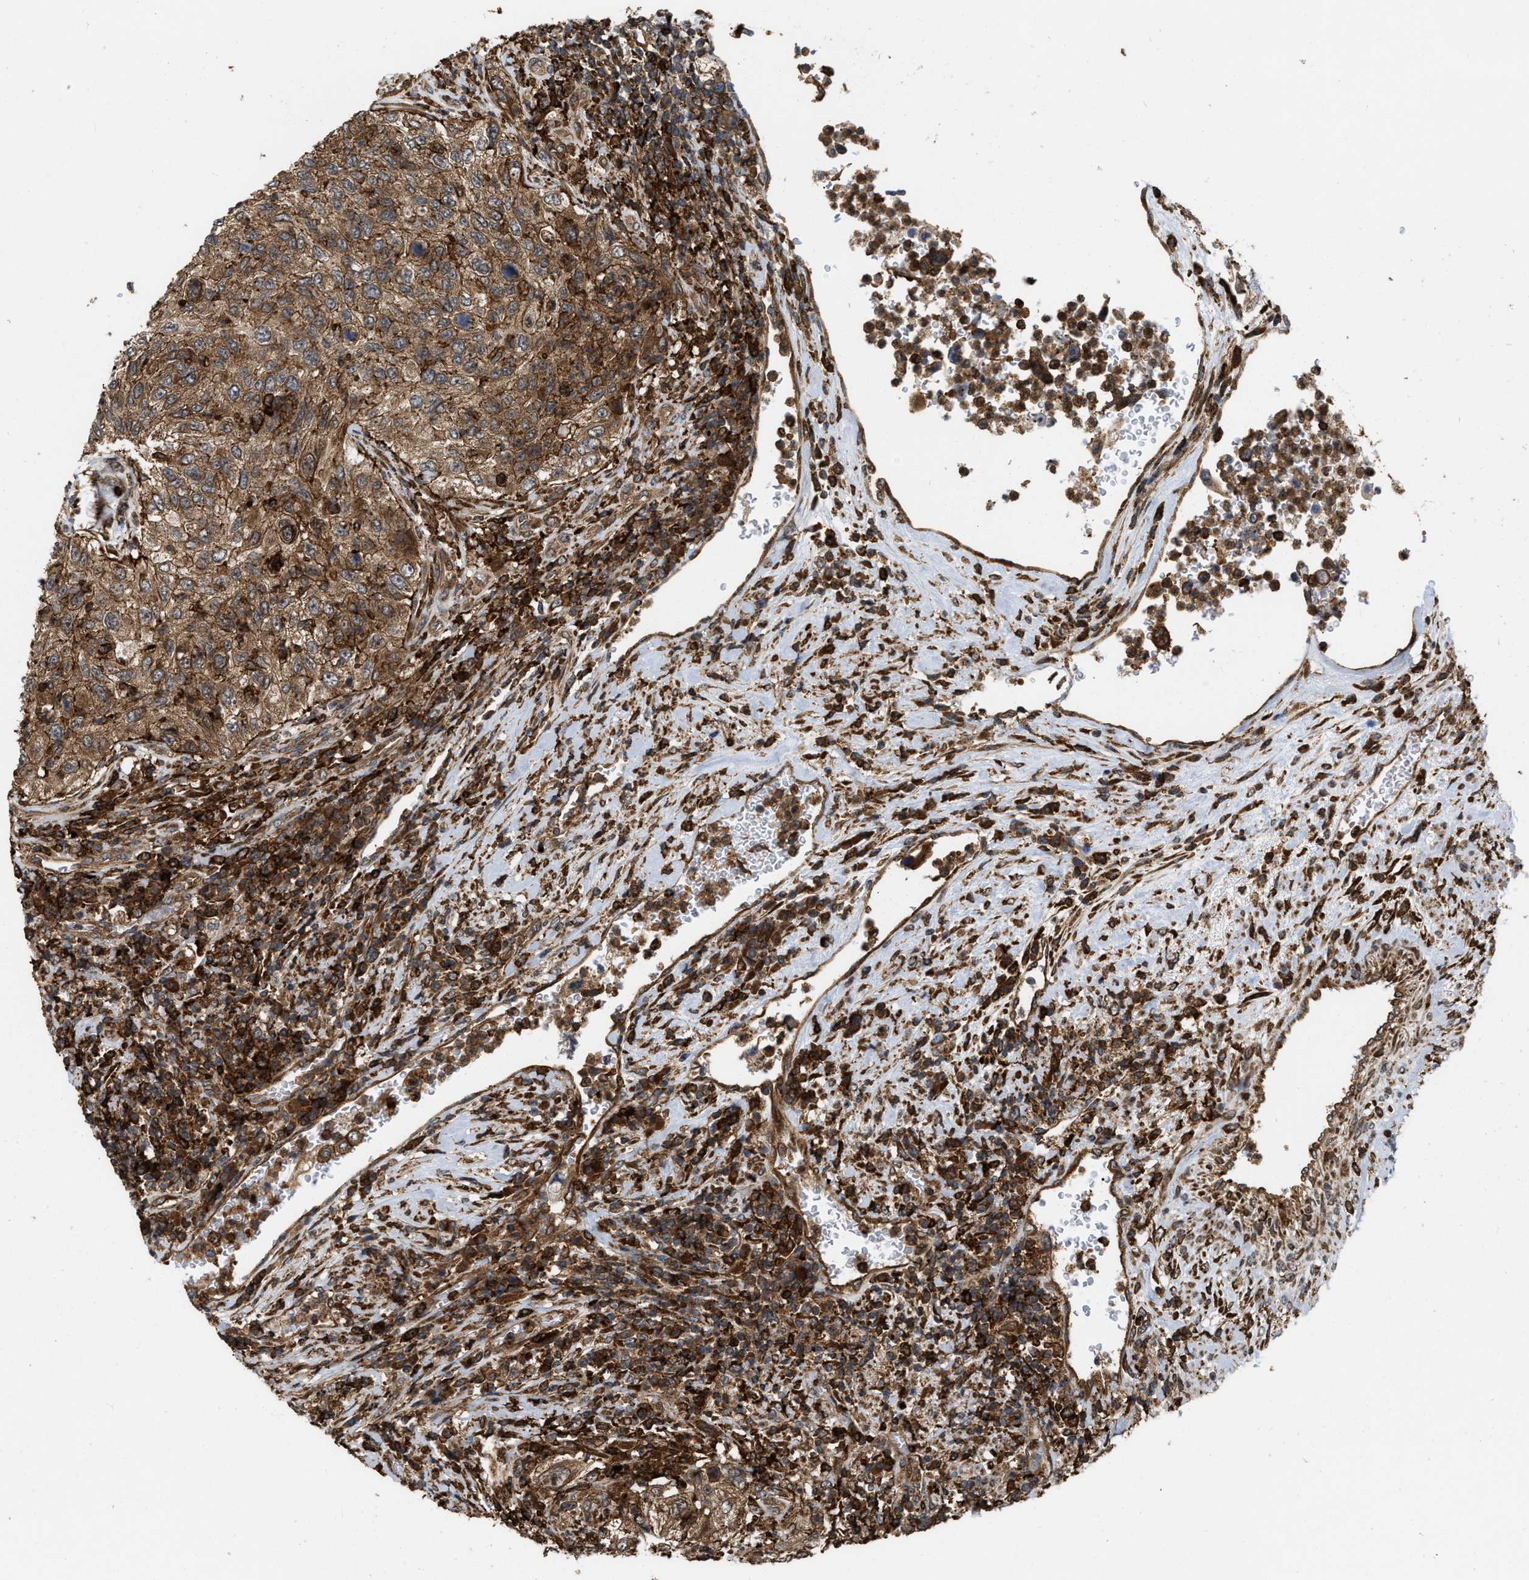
{"staining": {"intensity": "strong", "quantity": ">75%", "location": "cytoplasmic/membranous"}, "tissue": "urothelial cancer", "cell_type": "Tumor cells", "image_type": "cancer", "snomed": [{"axis": "morphology", "description": "Urothelial carcinoma, High grade"}, {"axis": "topography", "description": "Urinary bladder"}], "caption": "Human urothelial carcinoma (high-grade) stained for a protein (brown) reveals strong cytoplasmic/membranous positive expression in approximately >75% of tumor cells.", "gene": "IQCE", "patient": {"sex": "female", "age": 60}}